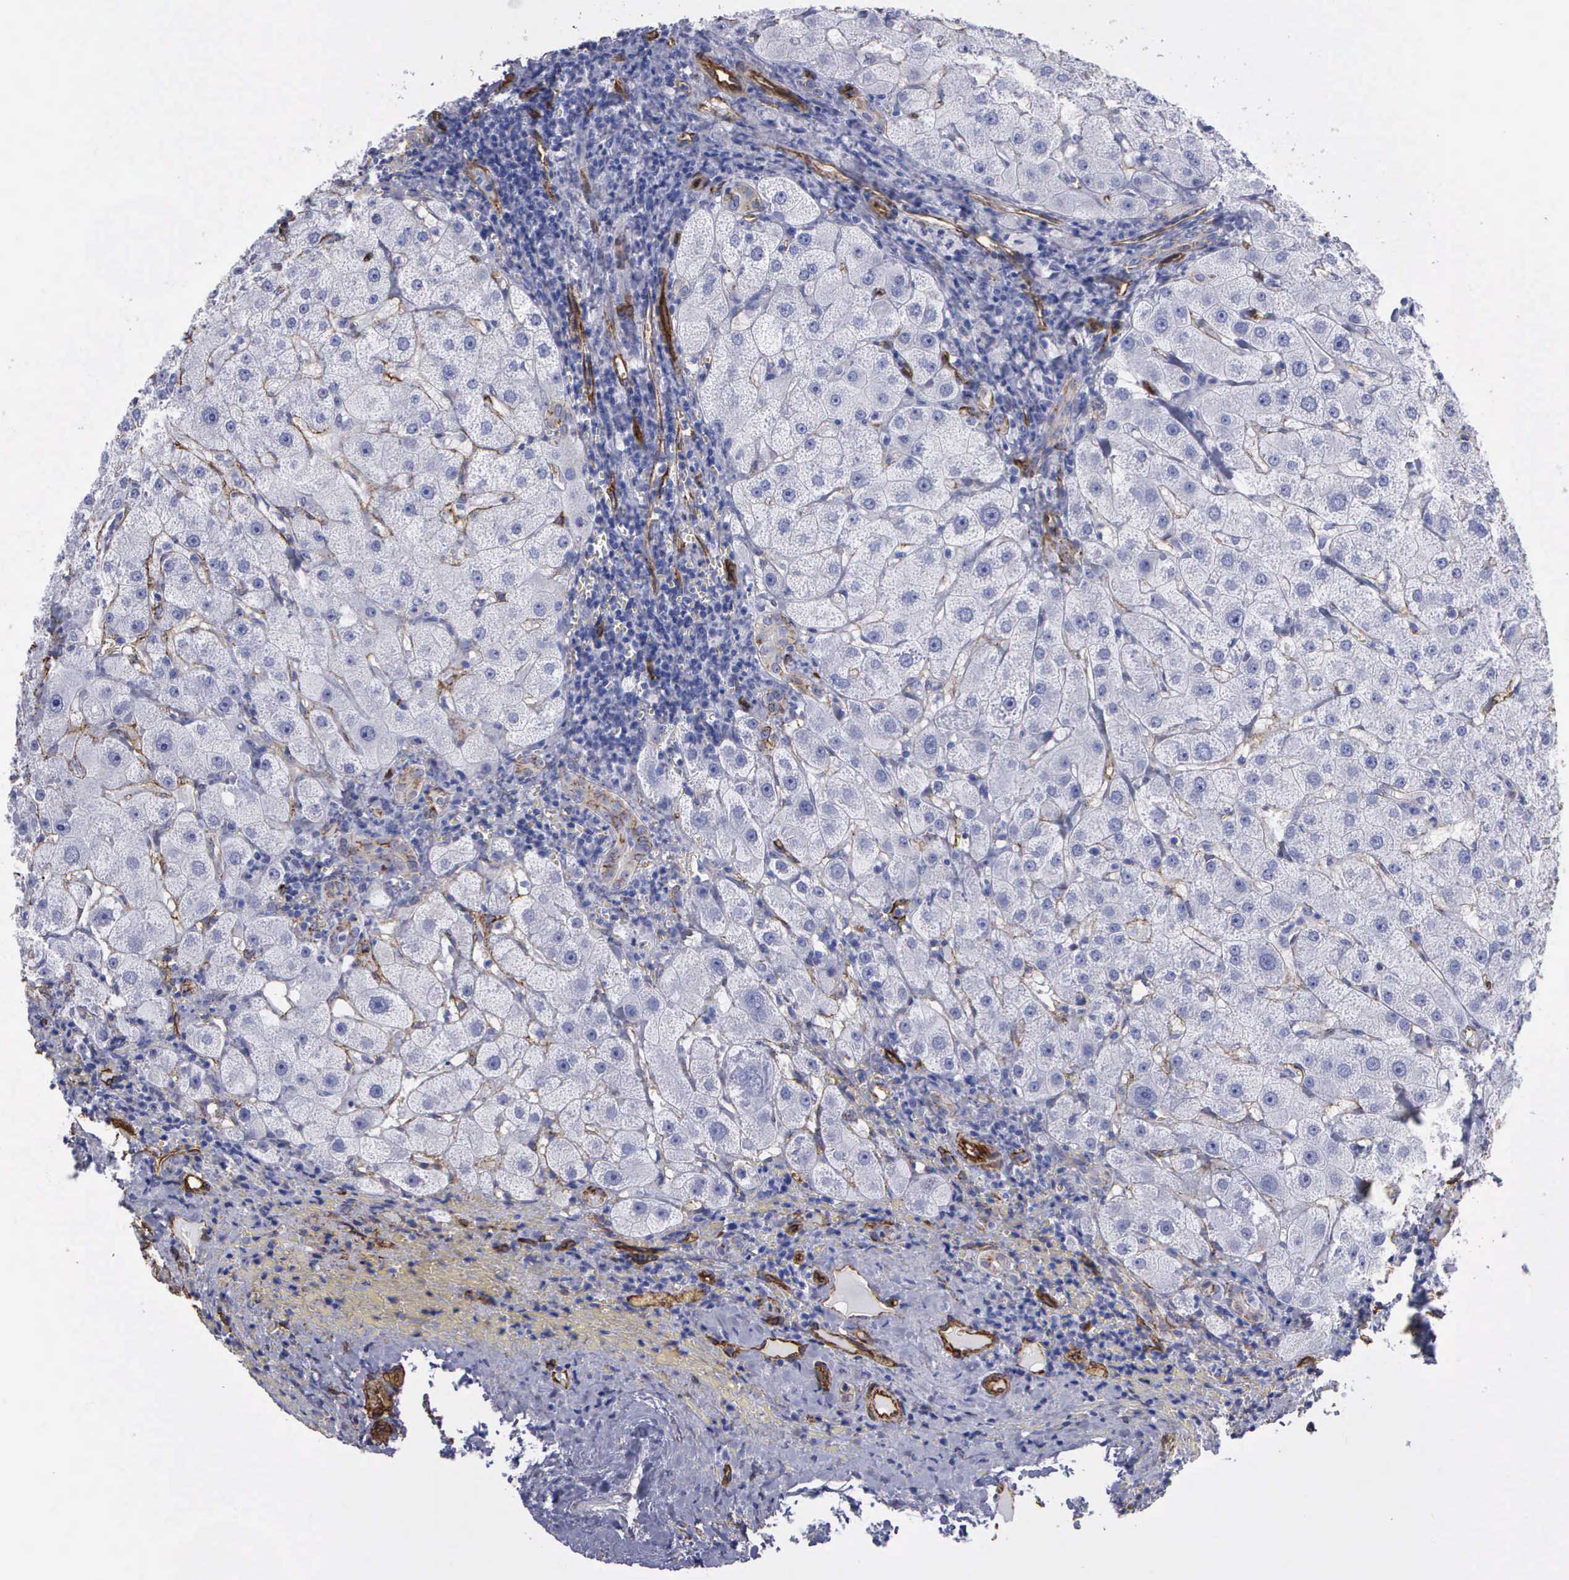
{"staining": {"intensity": "negative", "quantity": "none", "location": "none"}, "tissue": "liver", "cell_type": "Cholangiocytes", "image_type": "normal", "snomed": [{"axis": "morphology", "description": "Normal tissue, NOS"}, {"axis": "topography", "description": "Liver"}], "caption": "Immunohistochemistry (IHC) micrograph of unremarkable liver: liver stained with DAB (3,3'-diaminobenzidine) reveals no significant protein expression in cholangiocytes. (DAB IHC visualized using brightfield microscopy, high magnification).", "gene": "MAGEB10", "patient": {"sex": "female", "age": 79}}